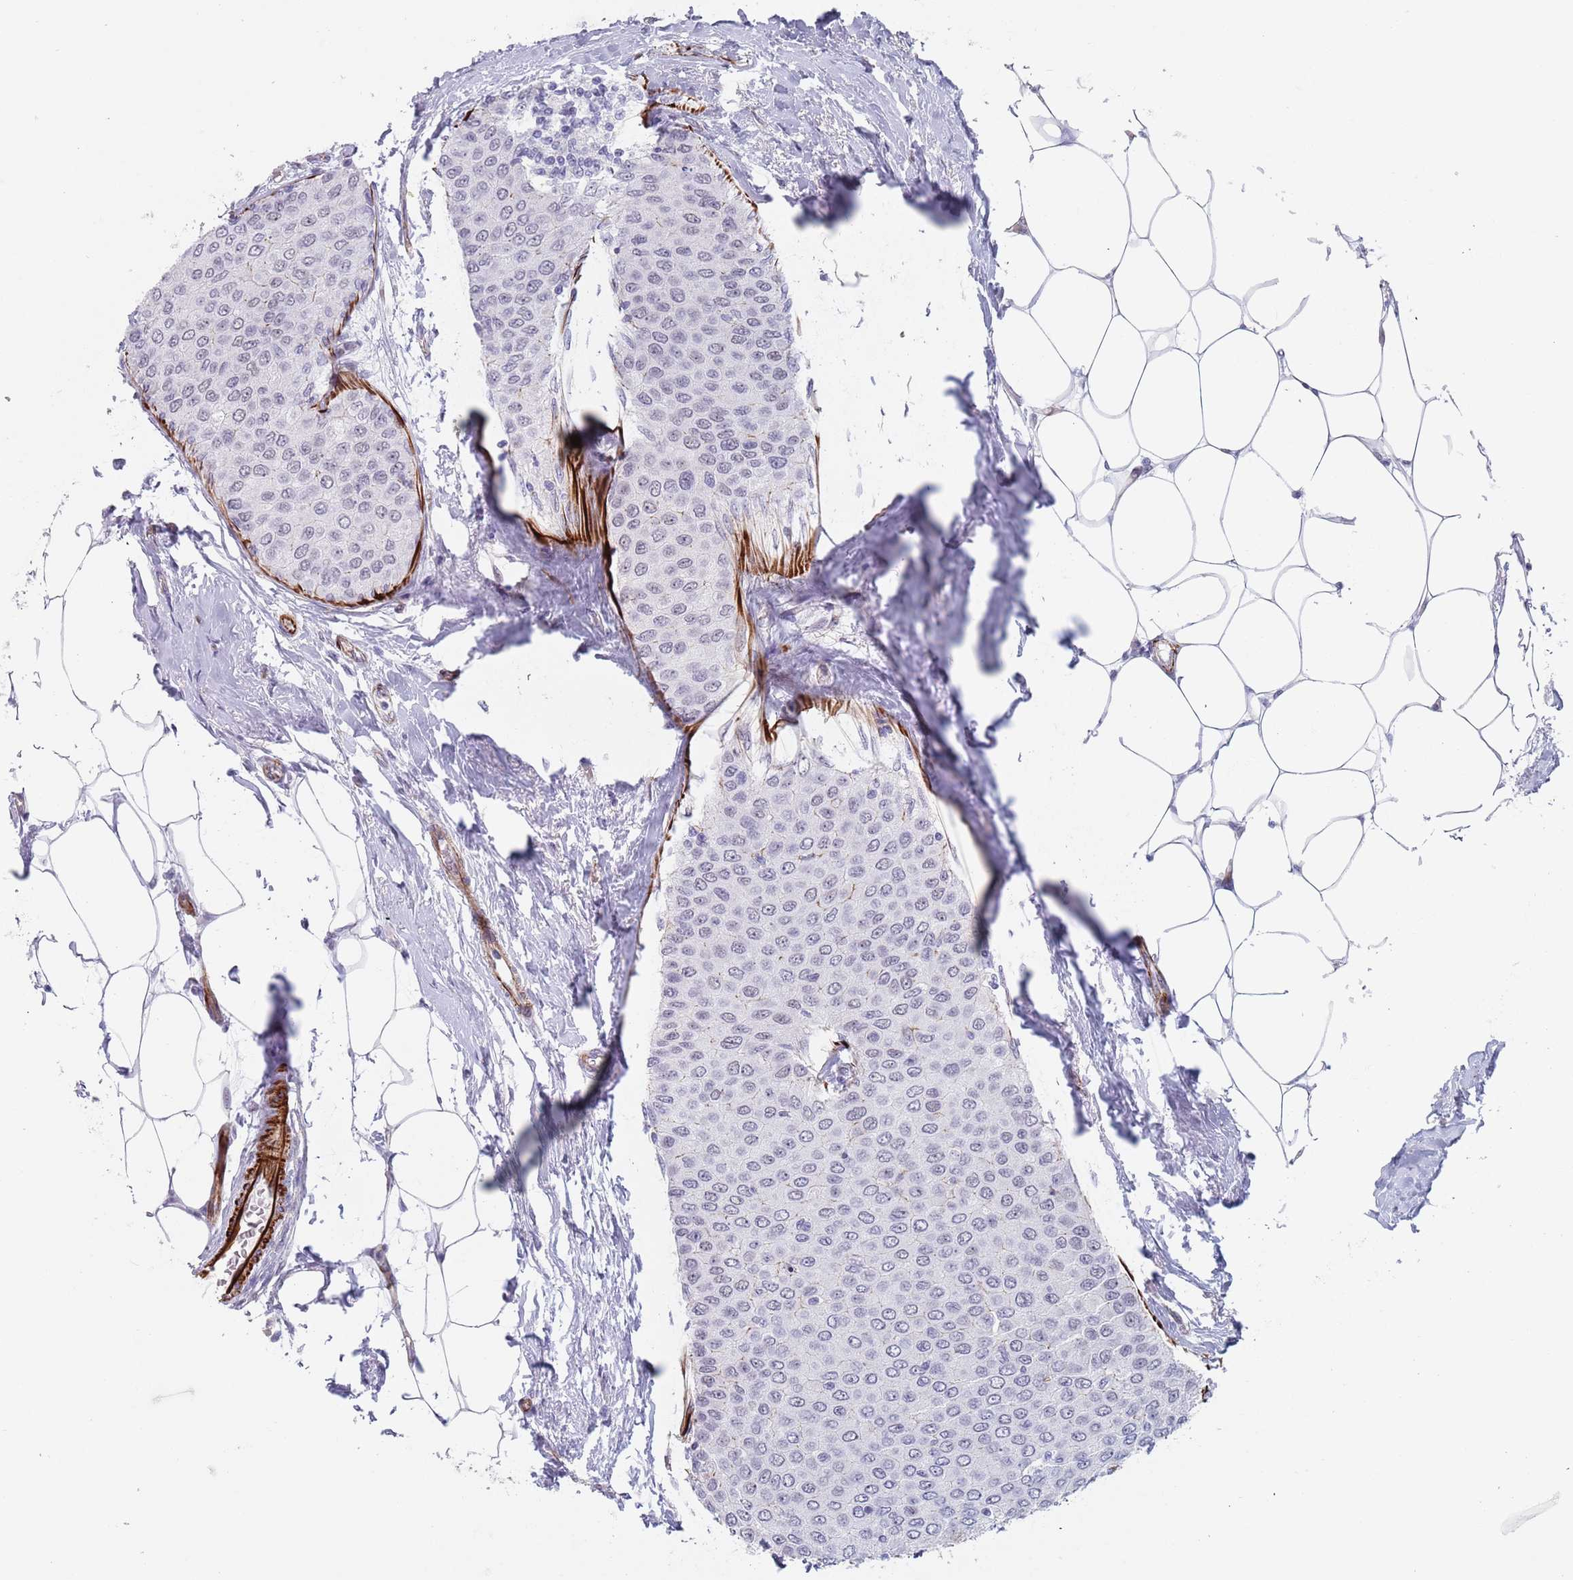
{"staining": {"intensity": "negative", "quantity": "none", "location": "none"}, "tissue": "breast cancer", "cell_type": "Tumor cells", "image_type": "cancer", "snomed": [{"axis": "morphology", "description": "Duct carcinoma"}, {"axis": "topography", "description": "Breast"}], "caption": "Tumor cells are negative for brown protein staining in breast infiltrating ductal carcinoma. (Brightfield microscopy of DAB IHC at high magnification).", "gene": "OR5A2", "patient": {"sex": "female", "age": 72}}